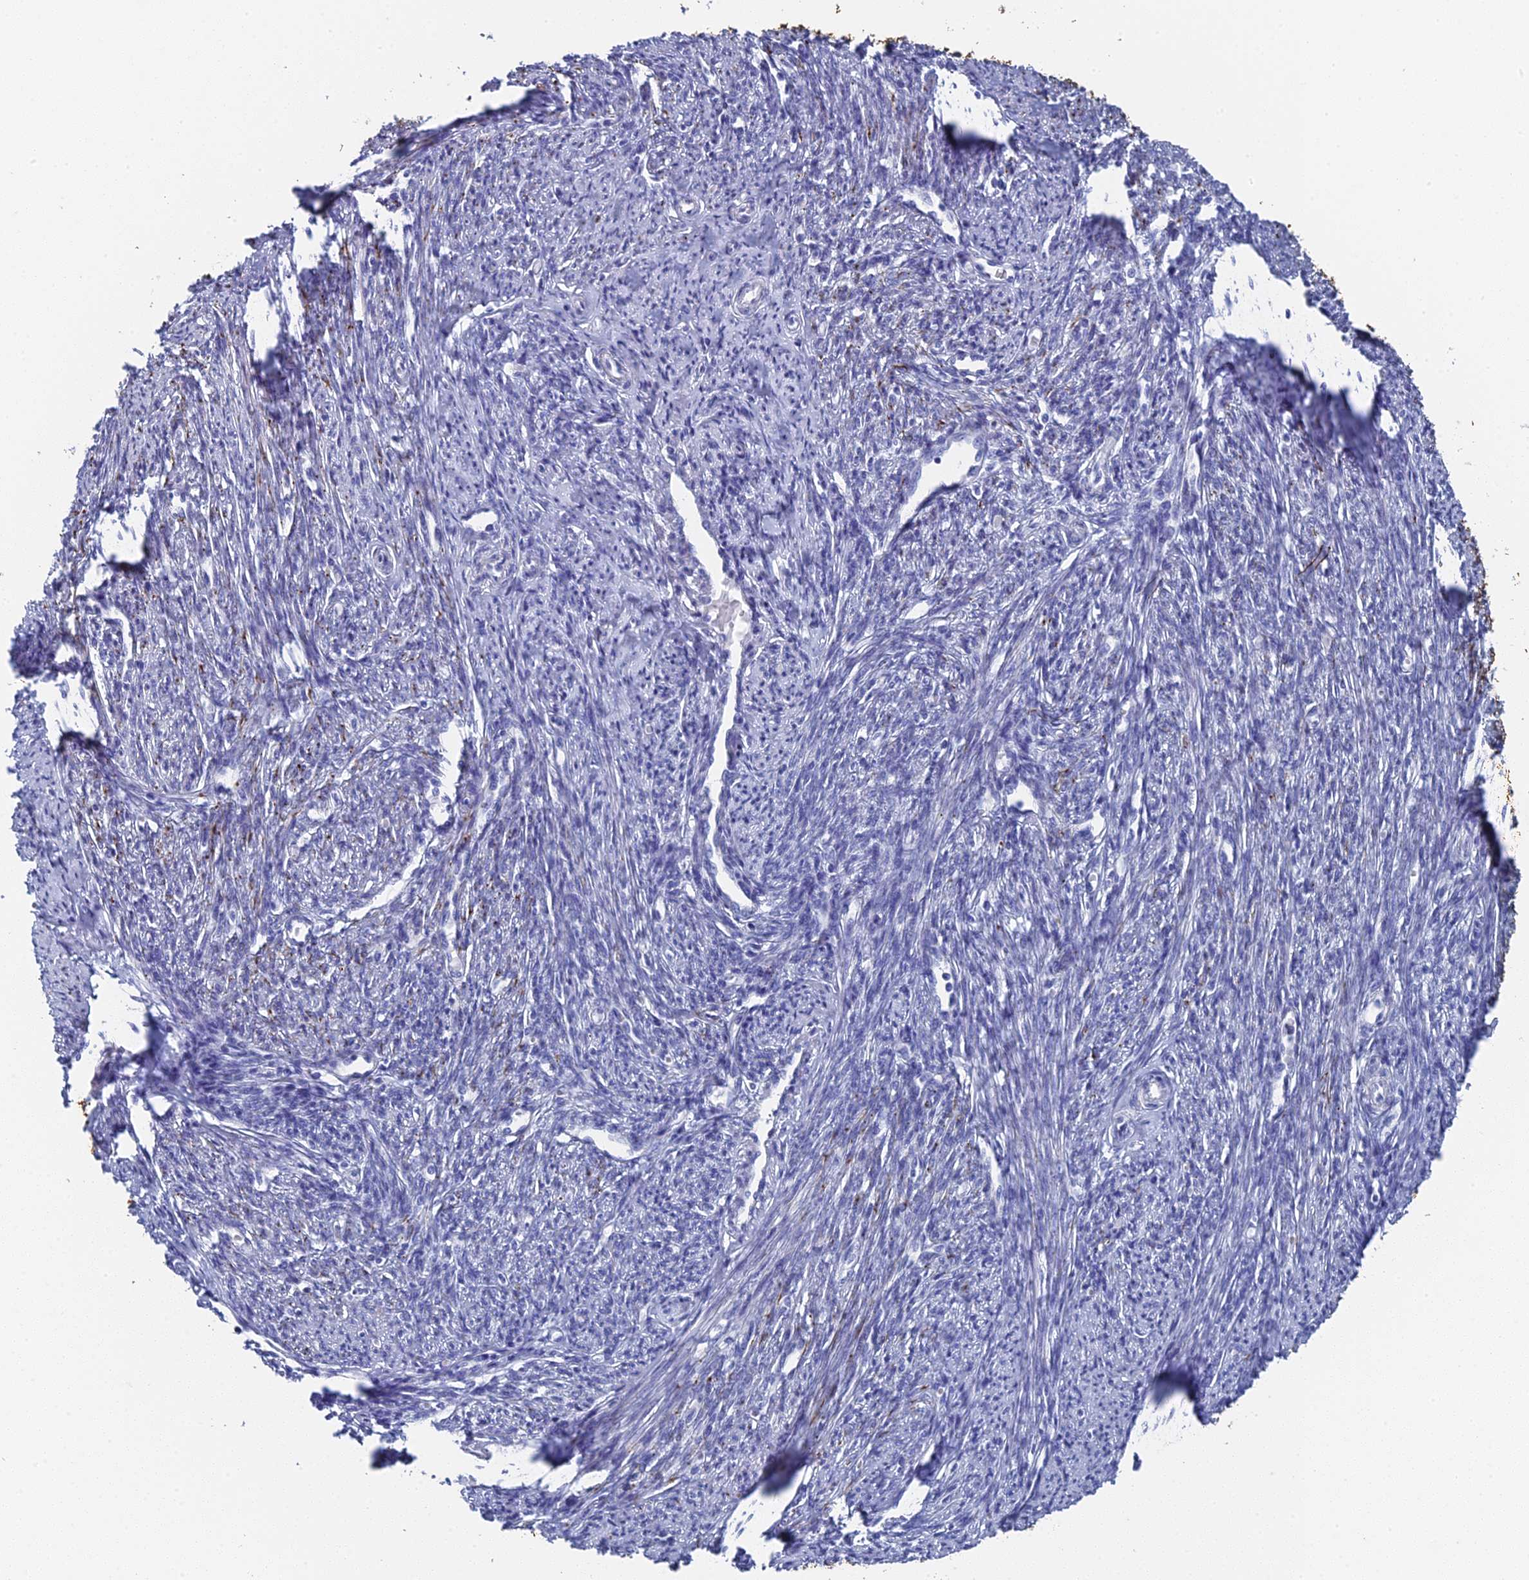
{"staining": {"intensity": "negative", "quantity": "none", "location": "none"}, "tissue": "smooth muscle", "cell_type": "Smooth muscle cells", "image_type": "normal", "snomed": [{"axis": "morphology", "description": "Normal tissue, NOS"}, {"axis": "topography", "description": "Smooth muscle"}, {"axis": "topography", "description": "Uterus"}], "caption": "DAB immunohistochemical staining of benign human smooth muscle demonstrates no significant positivity in smooth muscle cells.", "gene": "SRFBP1", "patient": {"sex": "female", "age": 59}}